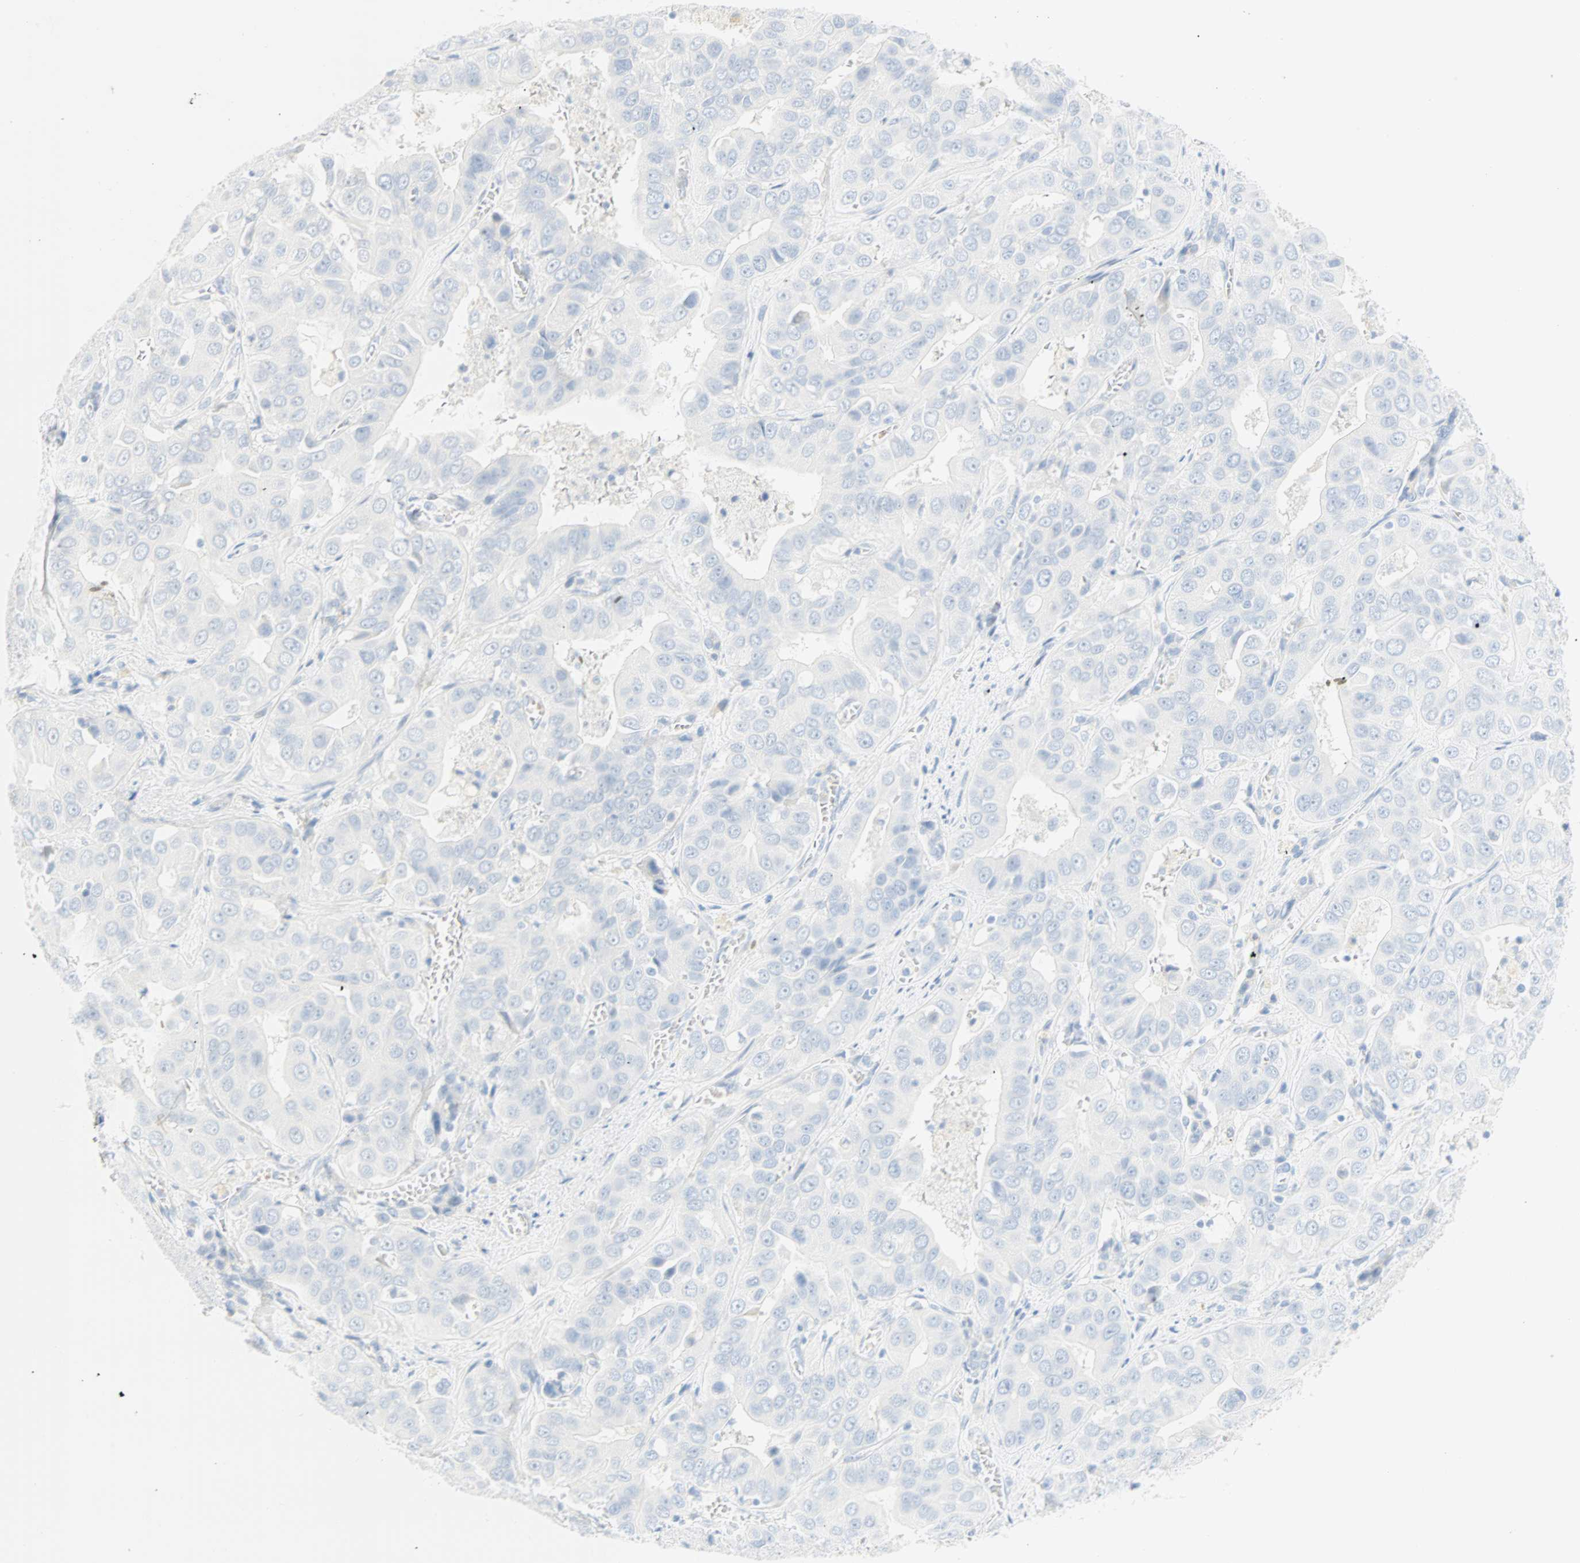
{"staining": {"intensity": "negative", "quantity": "none", "location": "none"}, "tissue": "liver cancer", "cell_type": "Tumor cells", "image_type": "cancer", "snomed": [{"axis": "morphology", "description": "Cholangiocarcinoma"}, {"axis": "topography", "description": "Liver"}], "caption": "High power microscopy image of an immunohistochemistry (IHC) photomicrograph of cholangiocarcinoma (liver), revealing no significant staining in tumor cells.", "gene": "SELENBP1", "patient": {"sex": "female", "age": 52}}